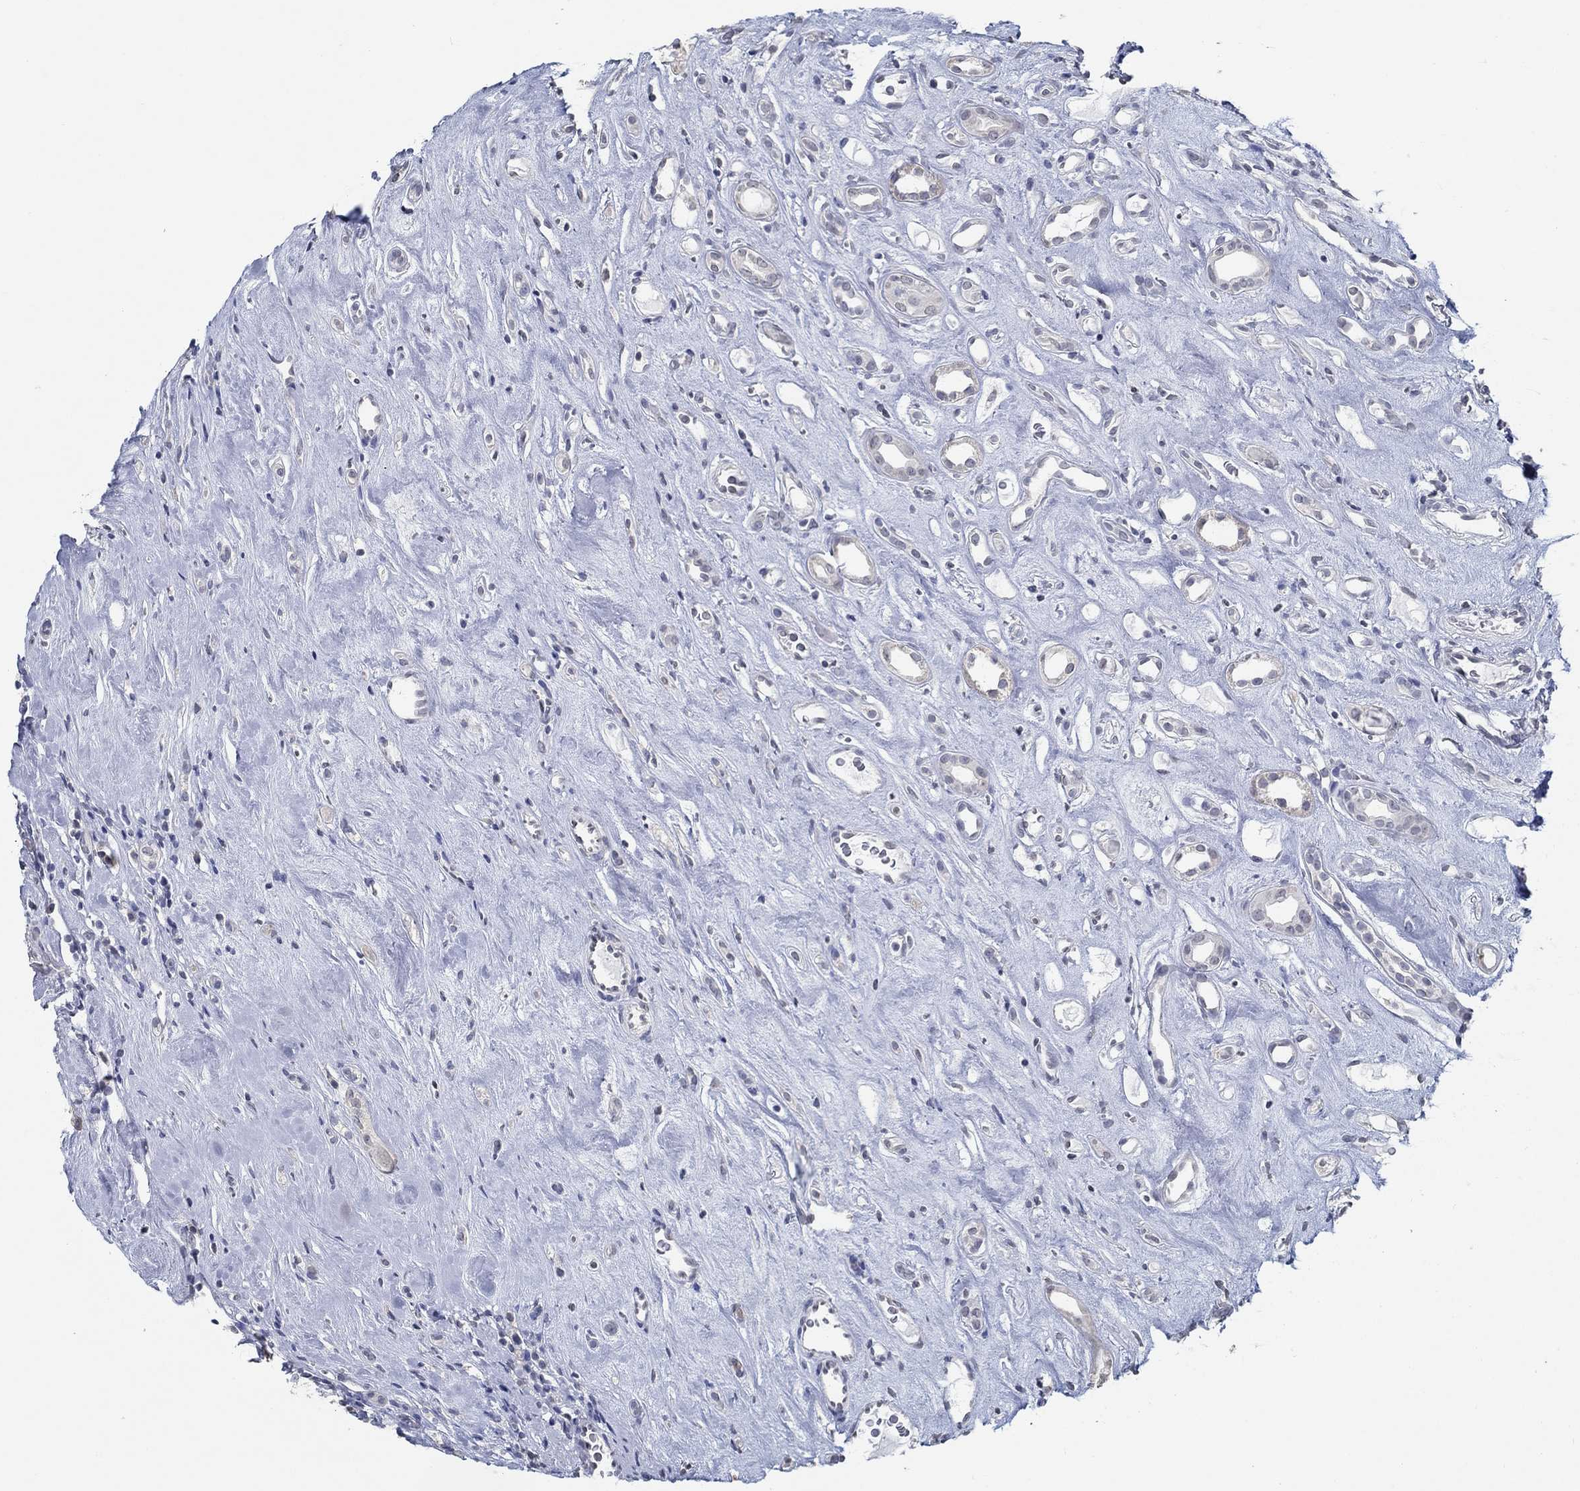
{"staining": {"intensity": "negative", "quantity": "none", "location": "none"}, "tissue": "renal cancer", "cell_type": "Tumor cells", "image_type": "cancer", "snomed": [{"axis": "morphology", "description": "Adenocarcinoma, NOS"}, {"axis": "topography", "description": "Kidney"}], "caption": "The photomicrograph reveals no staining of tumor cells in renal cancer (adenocarcinoma).", "gene": "NUP155", "patient": {"sex": "female", "age": 89}}